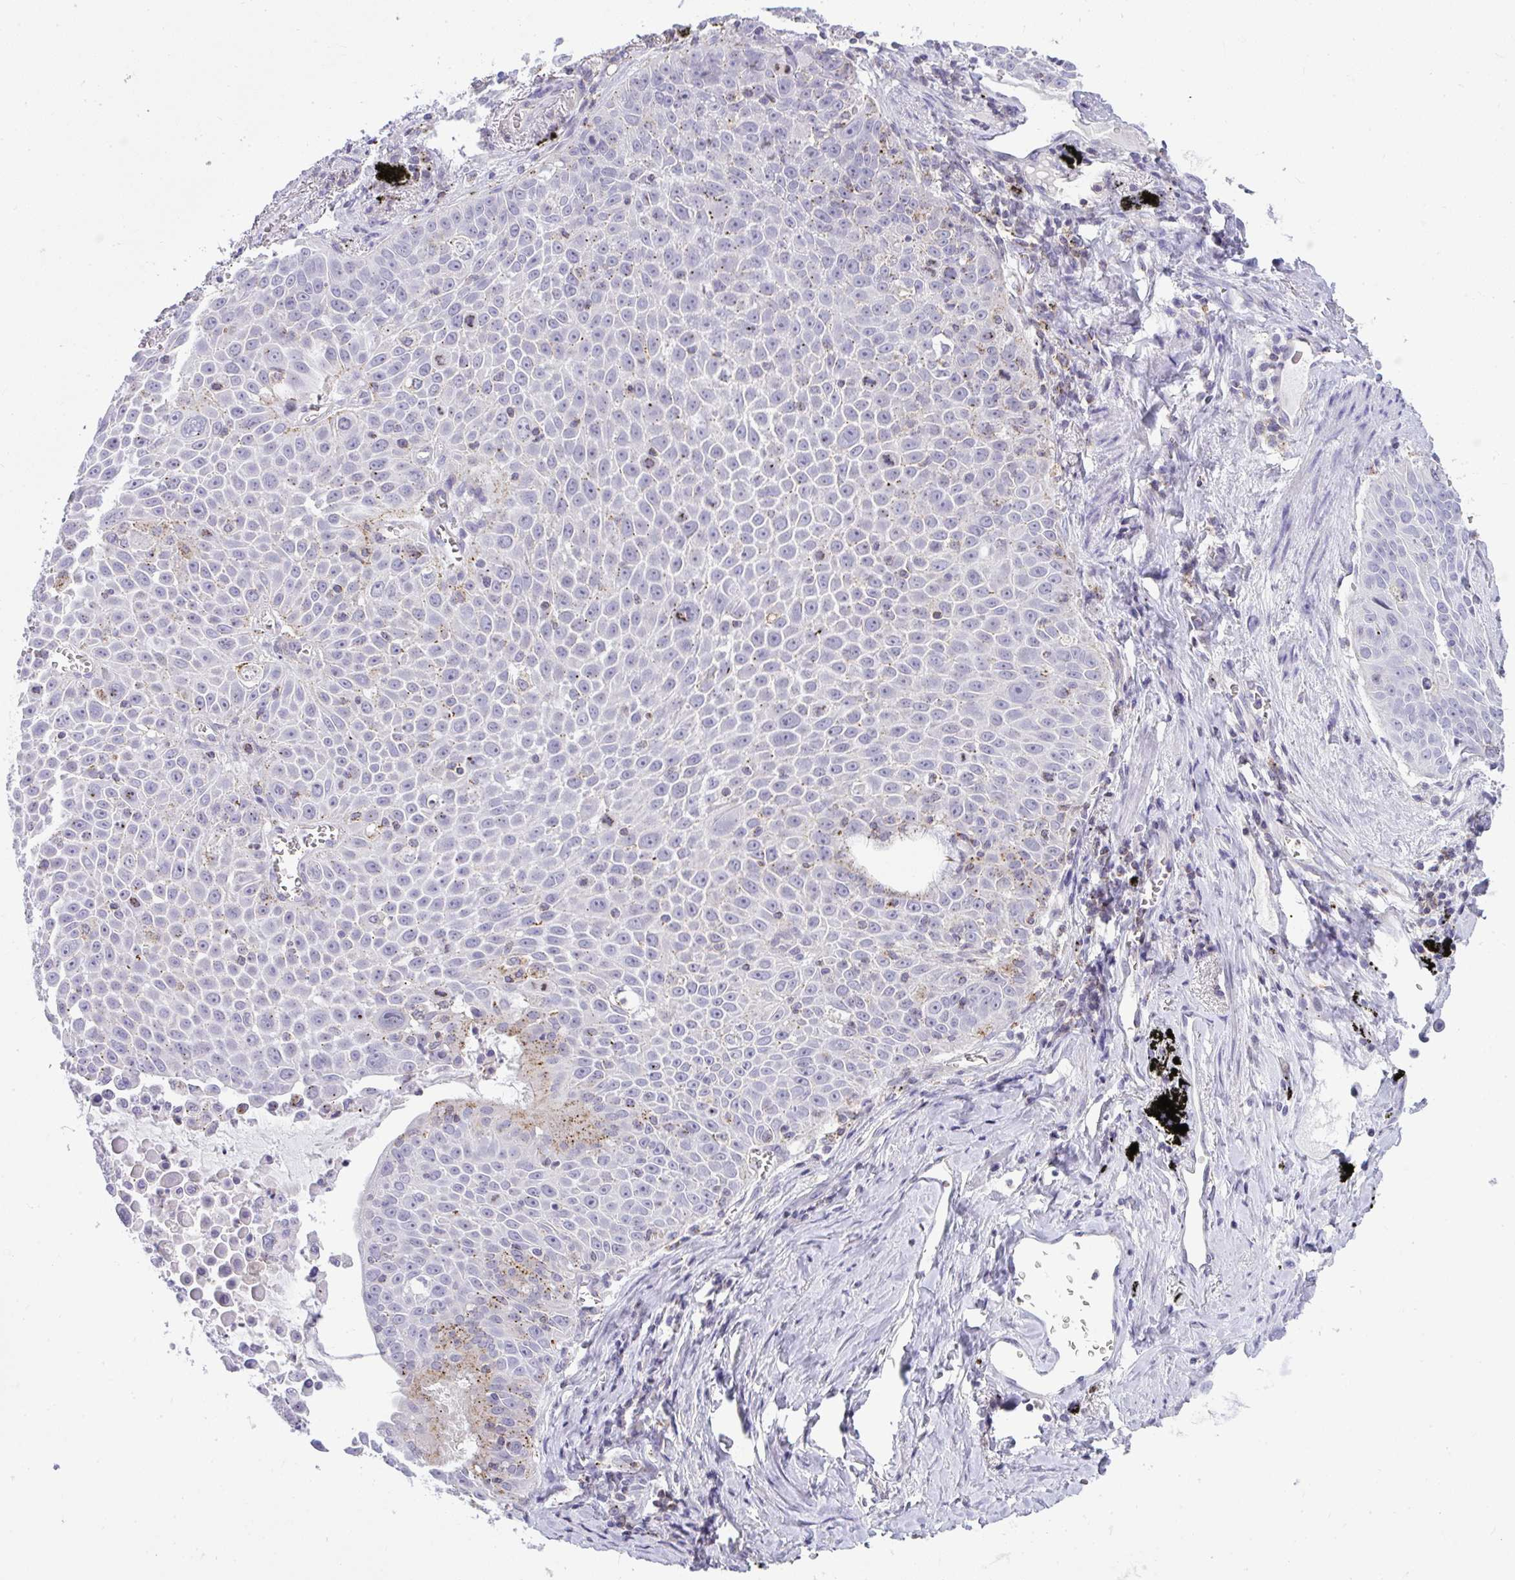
{"staining": {"intensity": "negative", "quantity": "none", "location": "none"}, "tissue": "lung cancer", "cell_type": "Tumor cells", "image_type": "cancer", "snomed": [{"axis": "morphology", "description": "Squamous cell carcinoma, NOS"}, {"axis": "morphology", "description": "Squamous cell carcinoma, metastatic, NOS"}, {"axis": "topography", "description": "Lymph node"}, {"axis": "topography", "description": "Lung"}], "caption": "Immunohistochemistry image of human squamous cell carcinoma (lung) stained for a protein (brown), which reveals no expression in tumor cells.", "gene": "VPS4B", "patient": {"sex": "female", "age": 62}}